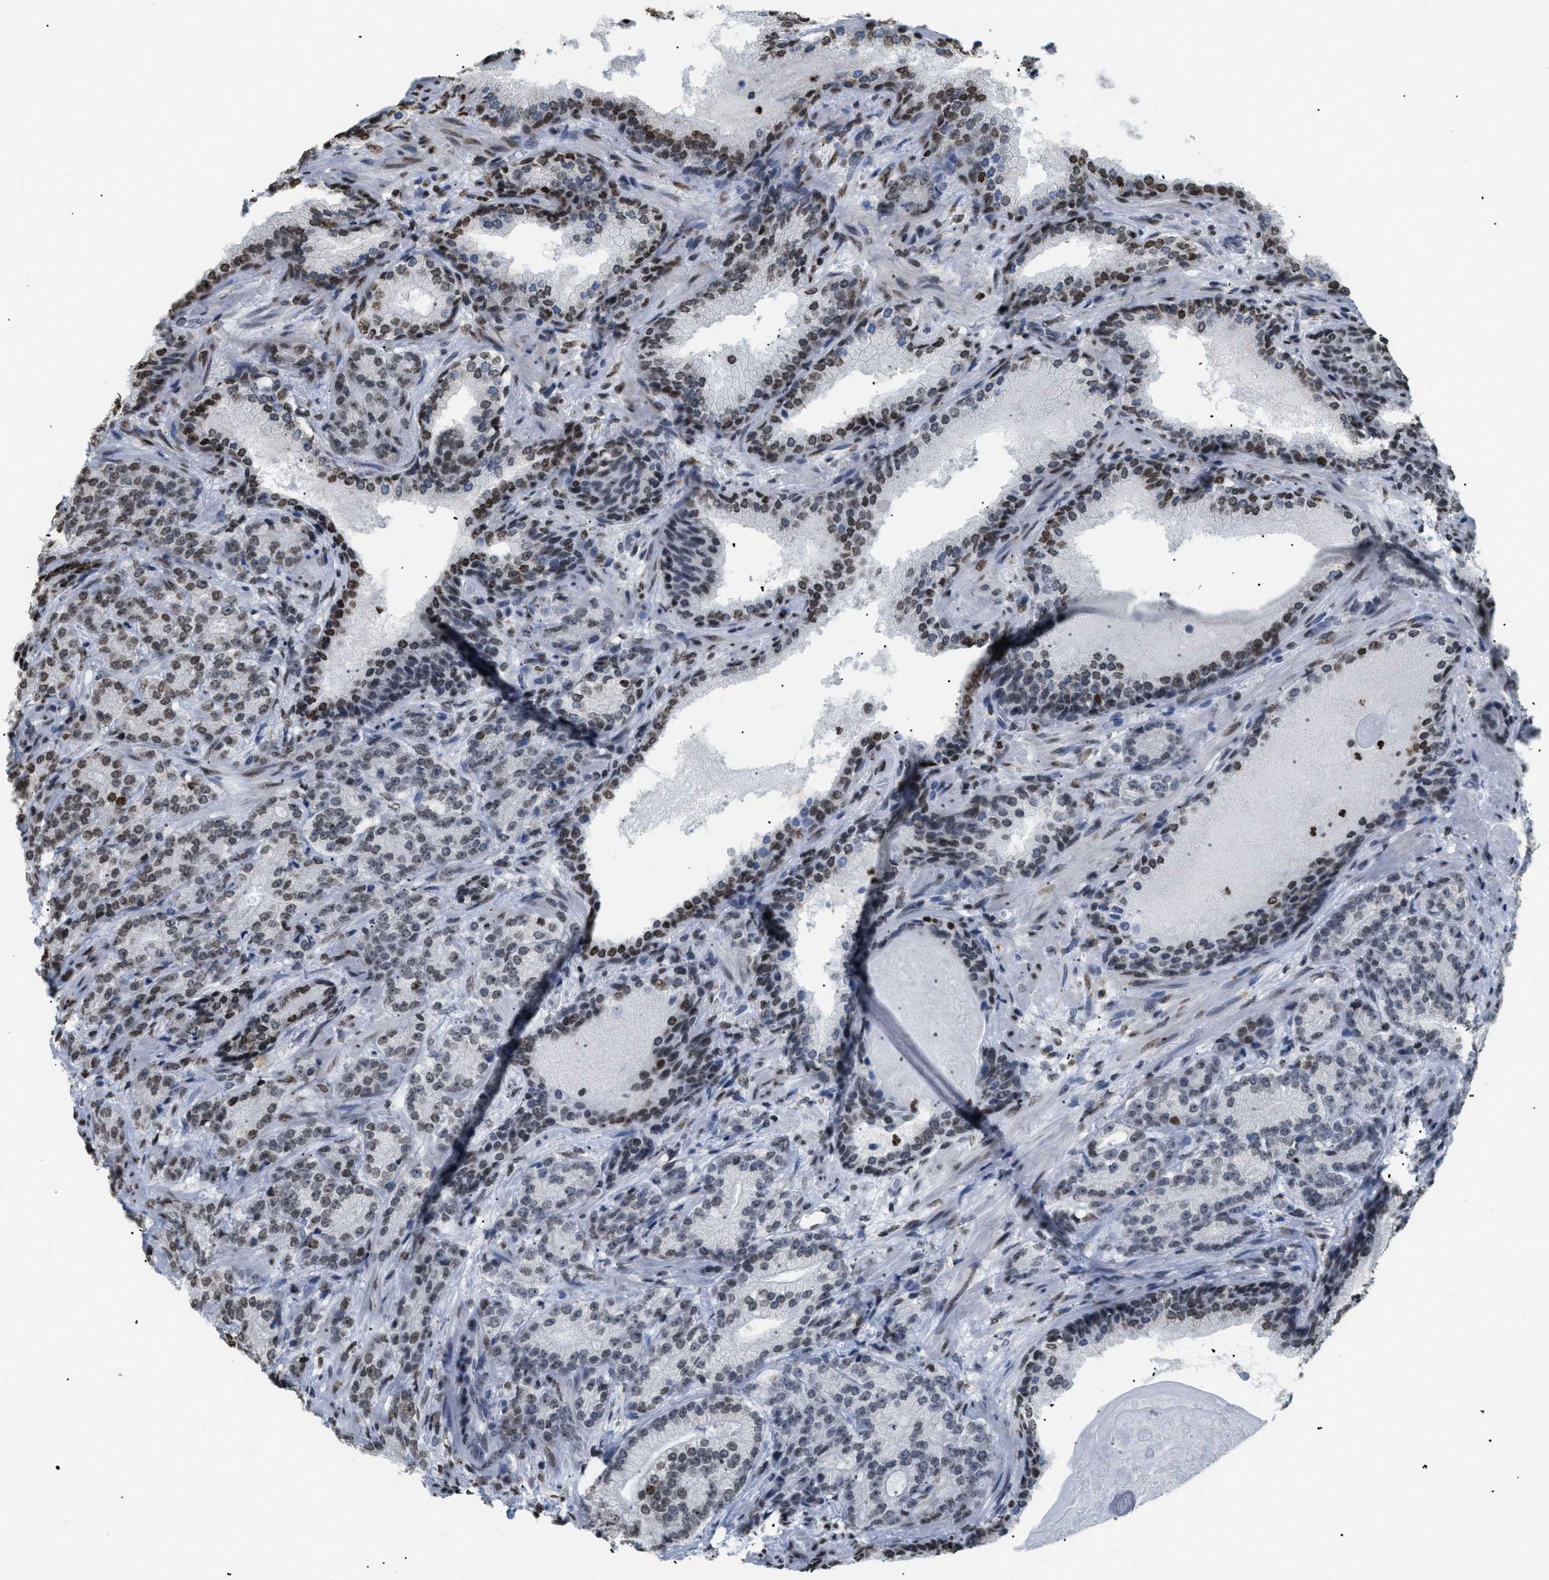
{"staining": {"intensity": "weak", "quantity": ">75%", "location": "nuclear"}, "tissue": "prostate cancer", "cell_type": "Tumor cells", "image_type": "cancer", "snomed": [{"axis": "morphology", "description": "Adenocarcinoma, High grade"}, {"axis": "topography", "description": "Prostate"}], "caption": "Human prostate adenocarcinoma (high-grade) stained with a protein marker shows weak staining in tumor cells.", "gene": "HMGN2", "patient": {"sex": "male", "age": 61}}